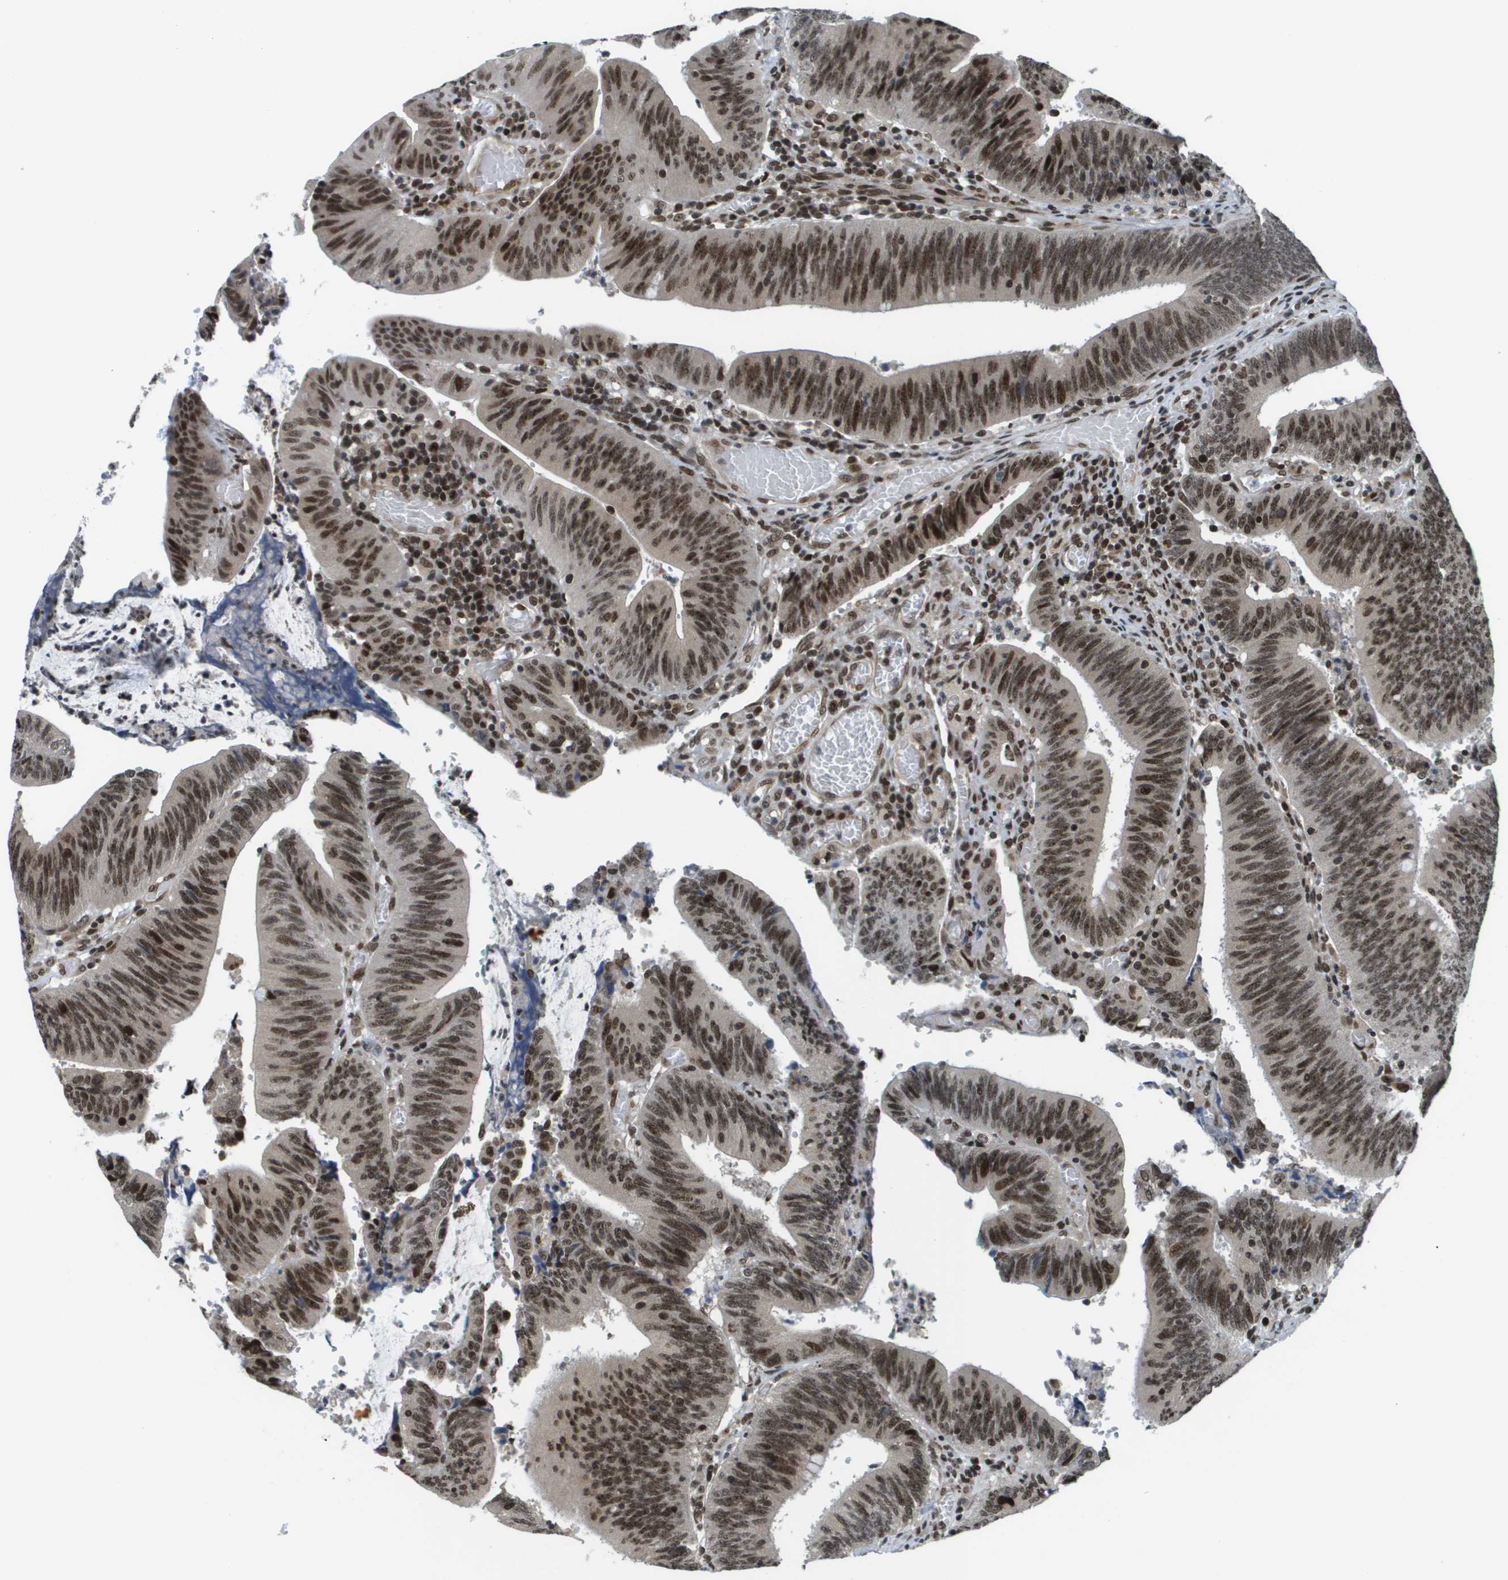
{"staining": {"intensity": "strong", "quantity": ">75%", "location": "nuclear"}, "tissue": "colorectal cancer", "cell_type": "Tumor cells", "image_type": "cancer", "snomed": [{"axis": "morphology", "description": "Normal tissue, NOS"}, {"axis": "morphology", "description": "Adenocarcinoma, NOS"}, {"axis": "topography", "description": "Rectum"}], "caption": "A histopathology image showing strong nuclear positivity in approximately >75% of tumor cells in colorectal cancer (adenocarcinoma), as visualized by brown immunohistochemical staining.", "gene": "RECQL4", "patient": {"sex": "female", "age": 66}}